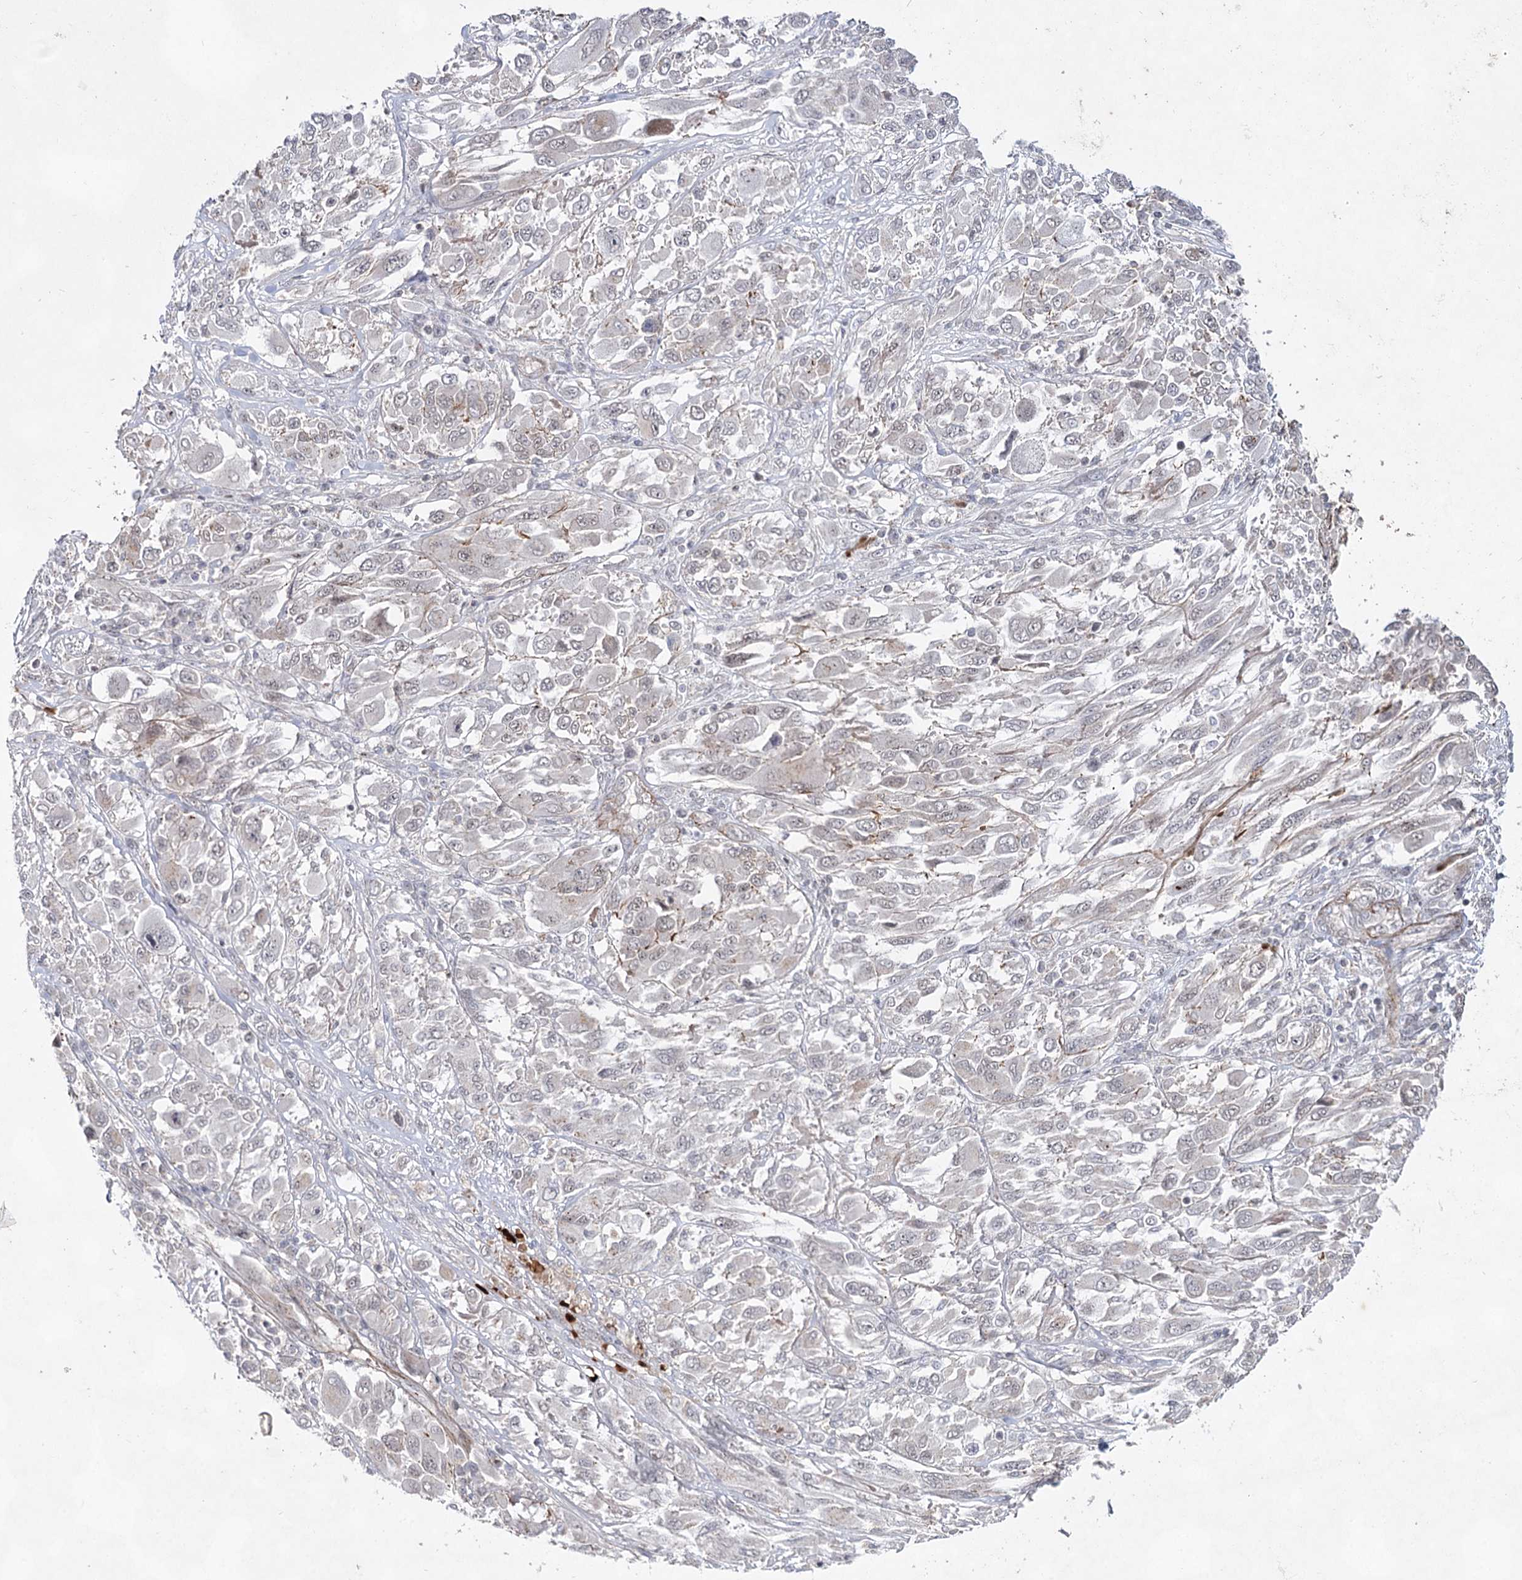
{"staining": {"intensity": "negative", "quantity": "none", "location": "none"}, "tissue": "melanoma", "cell_type": "Tumor cells", "image_type": "cancer", "snomed": [{"axis": "morphology", "description": "Malignant melanoma, NOS"}, {"axis": "topography", "description": "Skin"}], "caption": "Immunohistochemical staining of human melanoma demonstrates no significant expression in tumor cells.", "gene": "ATL2", "patient": {"sex": "female", "age": 91}}